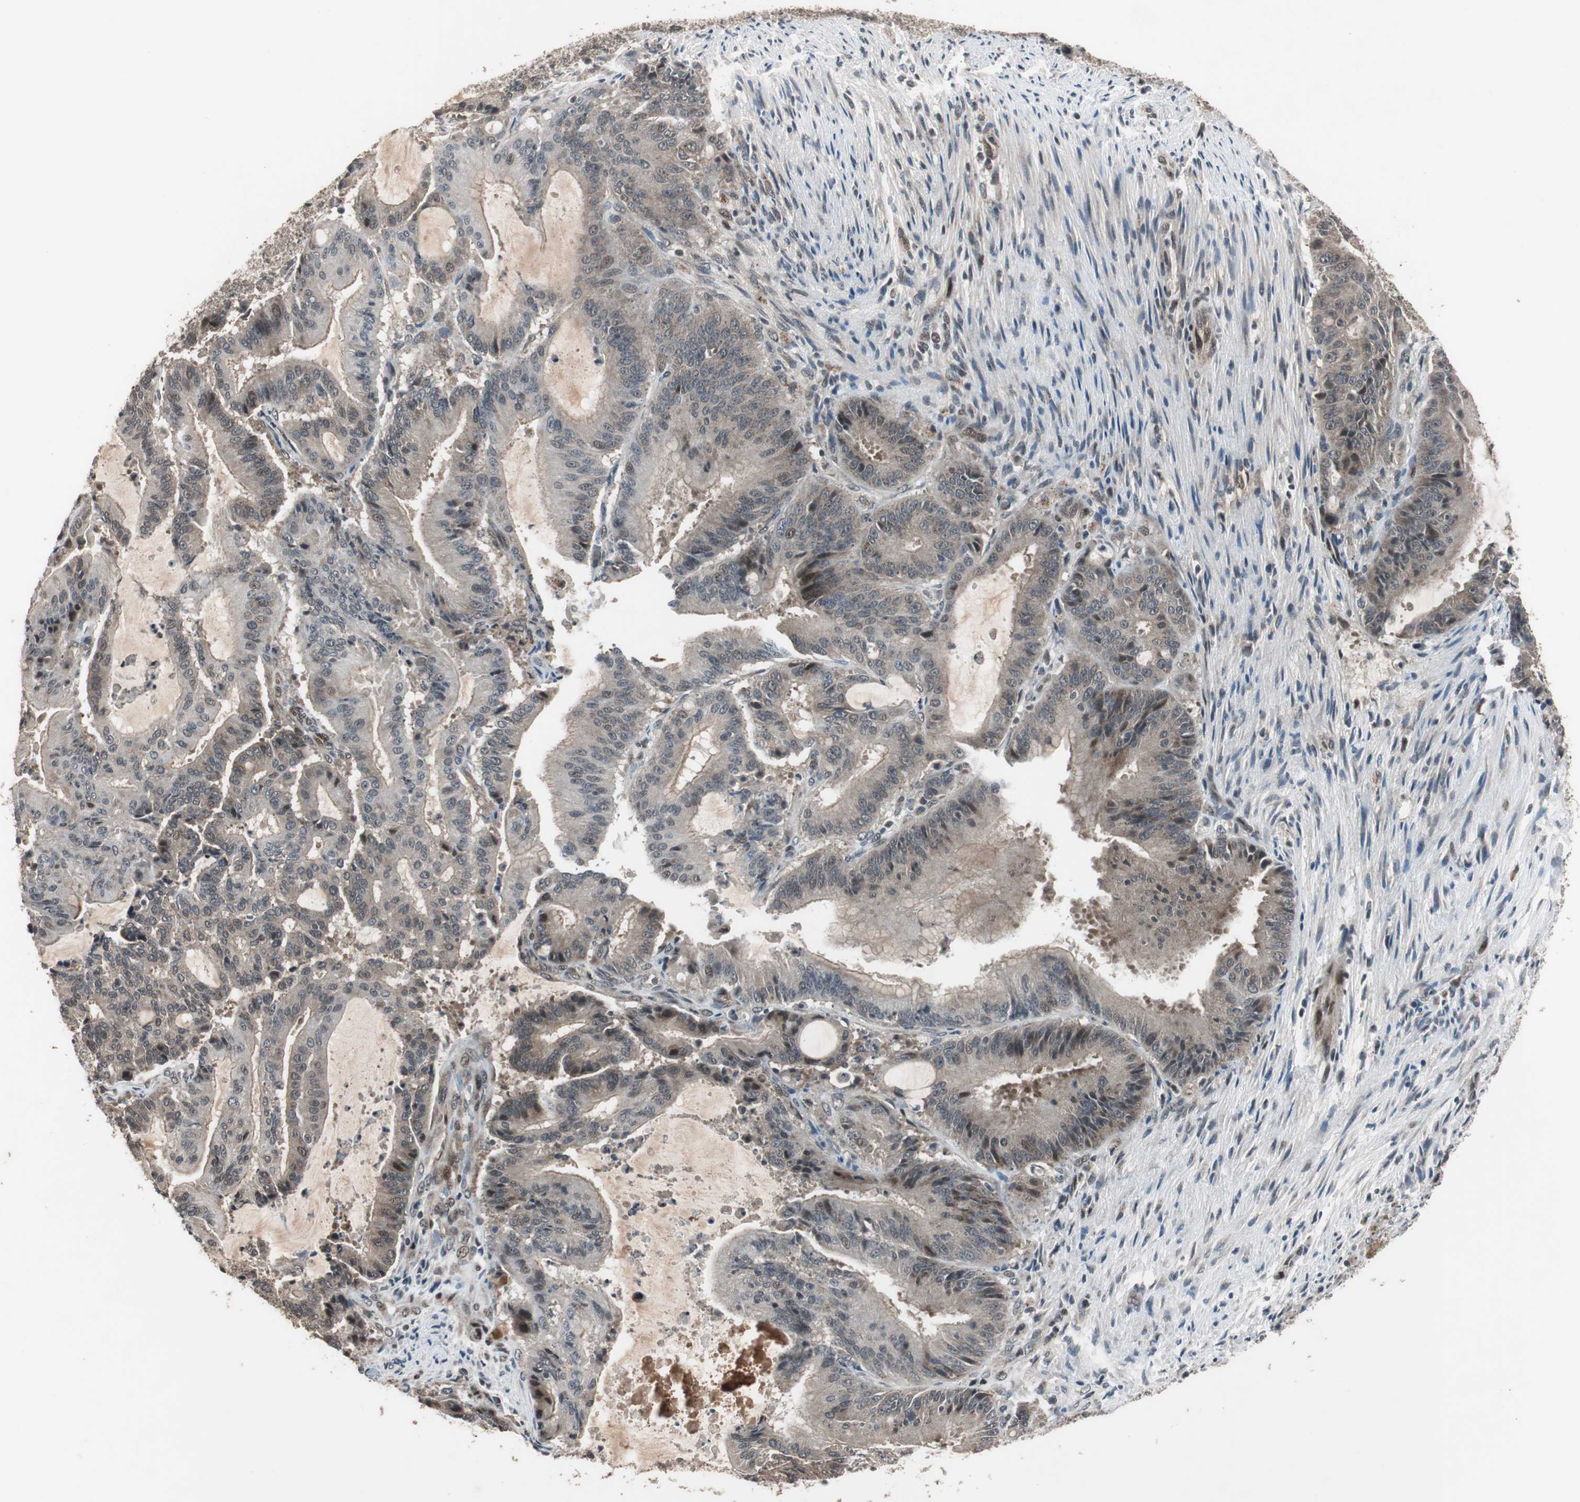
{"staining": {"intensity": "weak", "quantity": "<25%", "location": "cytoplasmic/membranous"}, "tissue": "liver cancer", "cell_type": "Tumor cells", "image_type": "cancer", "snomed": [{"axis": "morphology", "description": "Cholangiocarcinoma"}, {"axis": "topography", "description": "Liver"}], "caption": "DAB immunohistochemical staining of human liver cancer (cholangiocarcinoma) demonstrates no significant staining in tumor cells. (Stains: DAB (3,3'-diaminobenzidine) immunohistochemistry with hematoxylin counter stain, Microscopy: brightfield microscopy at high magnification).", "gene": "BOLA1", "patient": {"sex": "female", "age": 73}}